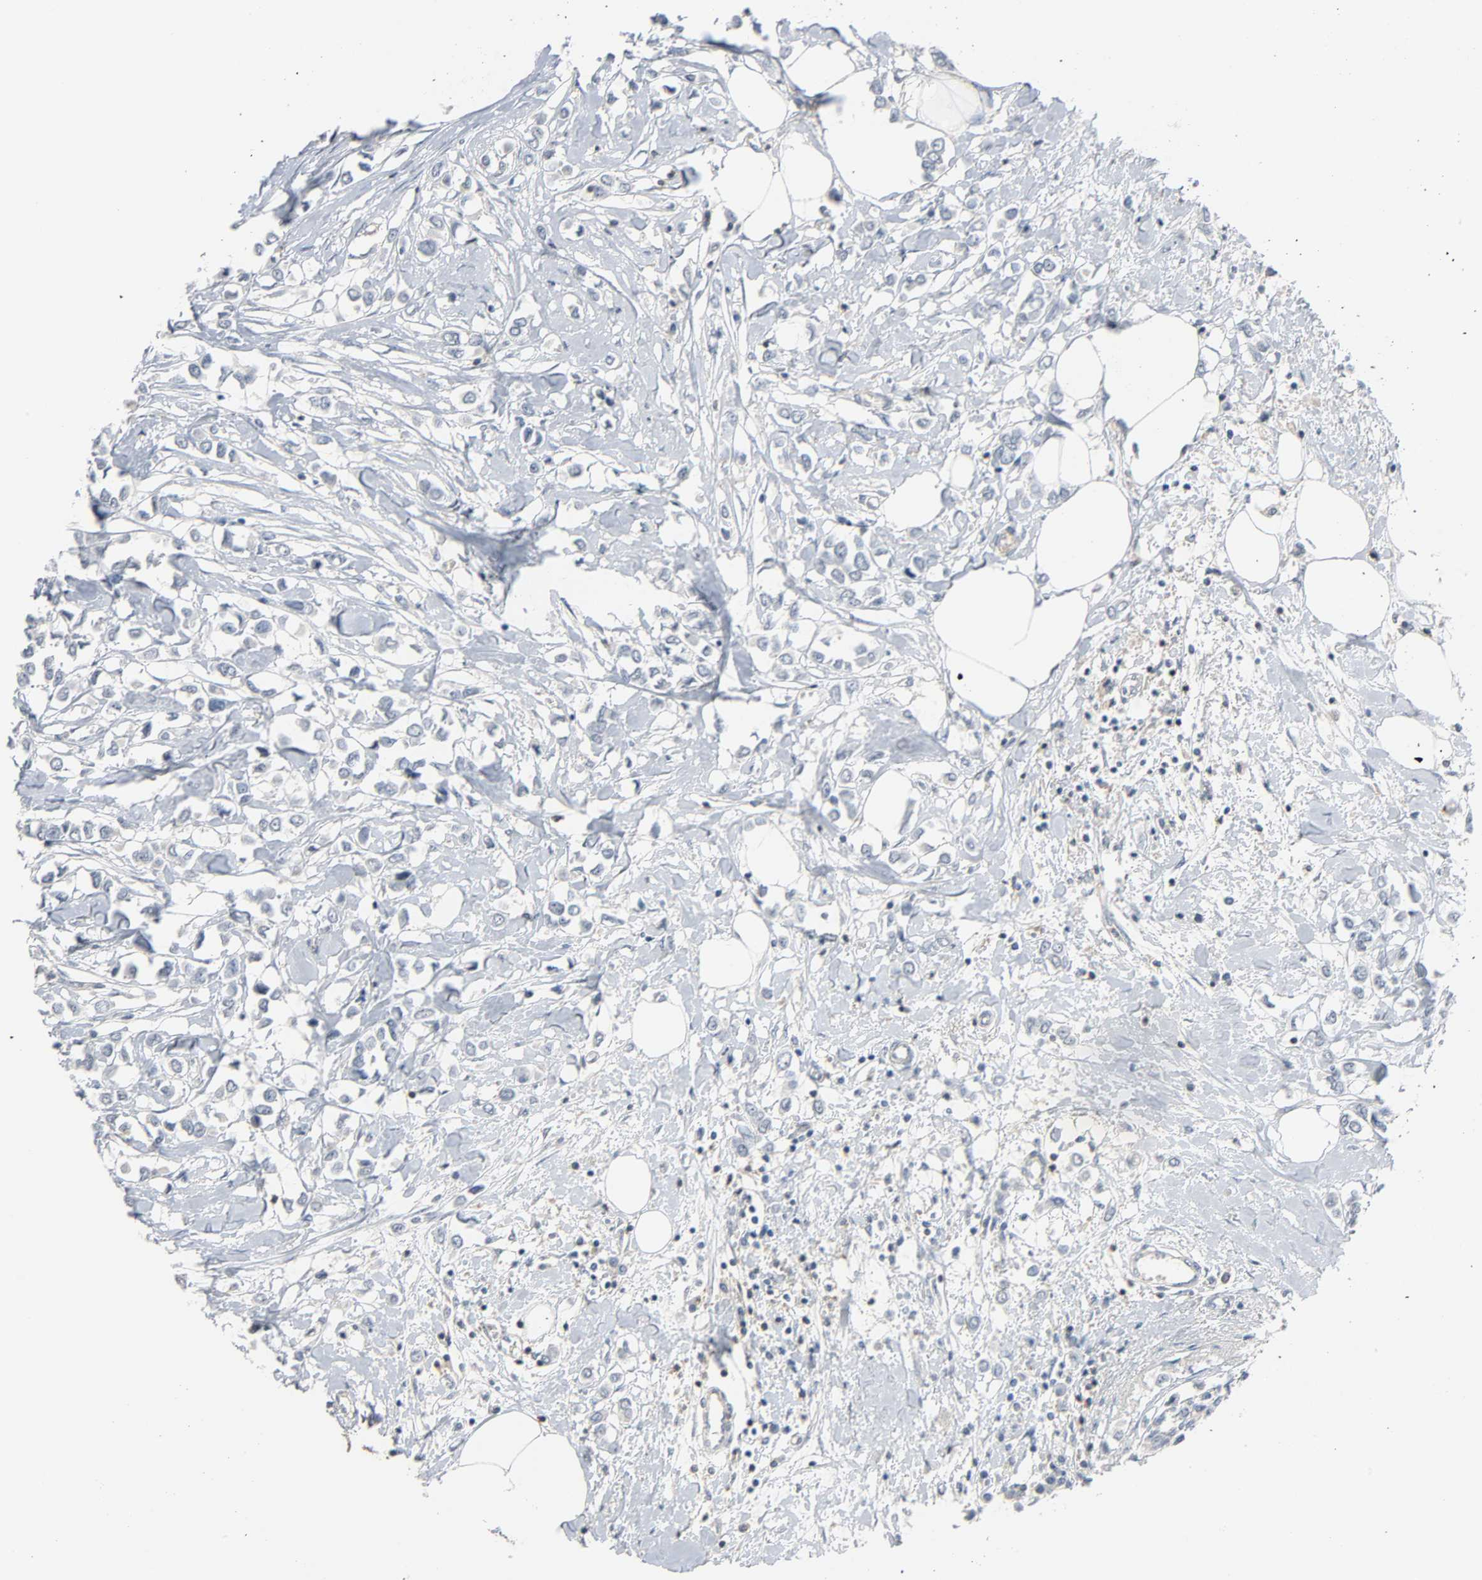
{"staining": {"intensity": "negative", "quantity": "none", "location": "none"}, "tissue": "breast cancer", "cell_type": "Tumor cells", "image_type": "cancer", "snomed": [{"axis": "morphology", "description": "Lobular carcinoma"}, {"axis": "topography", "description": "Breast"}], "caption": "Immunohistochemistry (IHC) histopathology image of neoplastic tissue: breast cancer (lobular carcinoma) stained with DAB (3,3'-diaminobenzidine) exhibits no significant protein expression in tumor cells.", "gene": "CD4", "patient": {"sex": "female", "age": 51}}